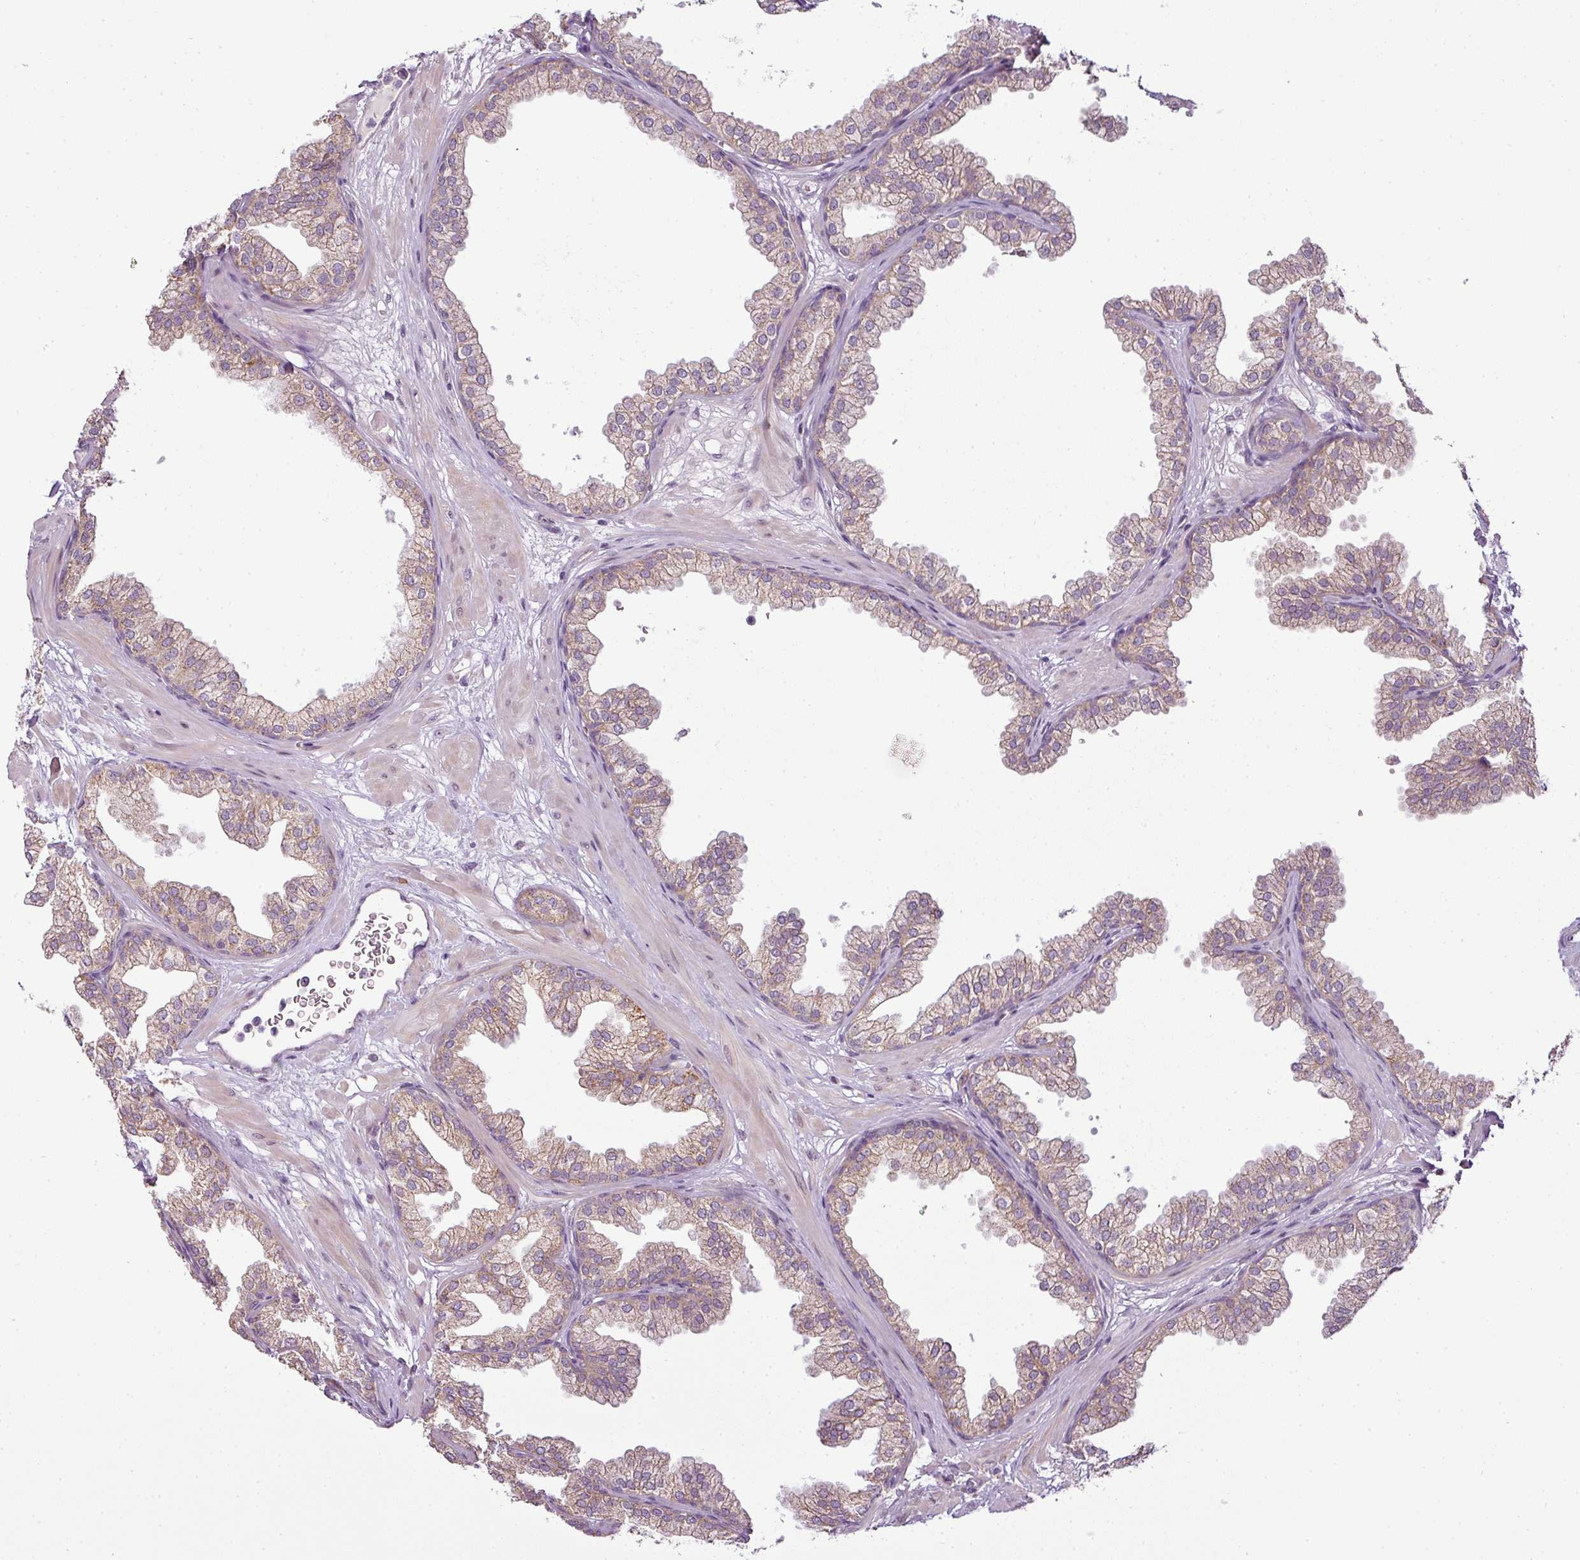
{"staining": {"intensity": "moderate", "quantity": "25%-75%", "location": "cytoplasmic/membranous"}, "tissue": "prostate", "cell_type": "Glandular cells", "image_type": "normal", "snomed": [{"axis": "morphology", "description": "Normal tissue, NOS"}, {"axis": "topography", "description": "Prostate"}], "caption": "Protein staining of unremarkable prostate demonstrates moderate cytoplasmic/membranous expression in about 25%-75% of glandular cells. The protein is stained brown, and the nuclei are stained in blue (DAB IHC with brightfield microscopy, high magnification).", "gene": "LY75", "patient": {"sex": "male", "age": 37}}